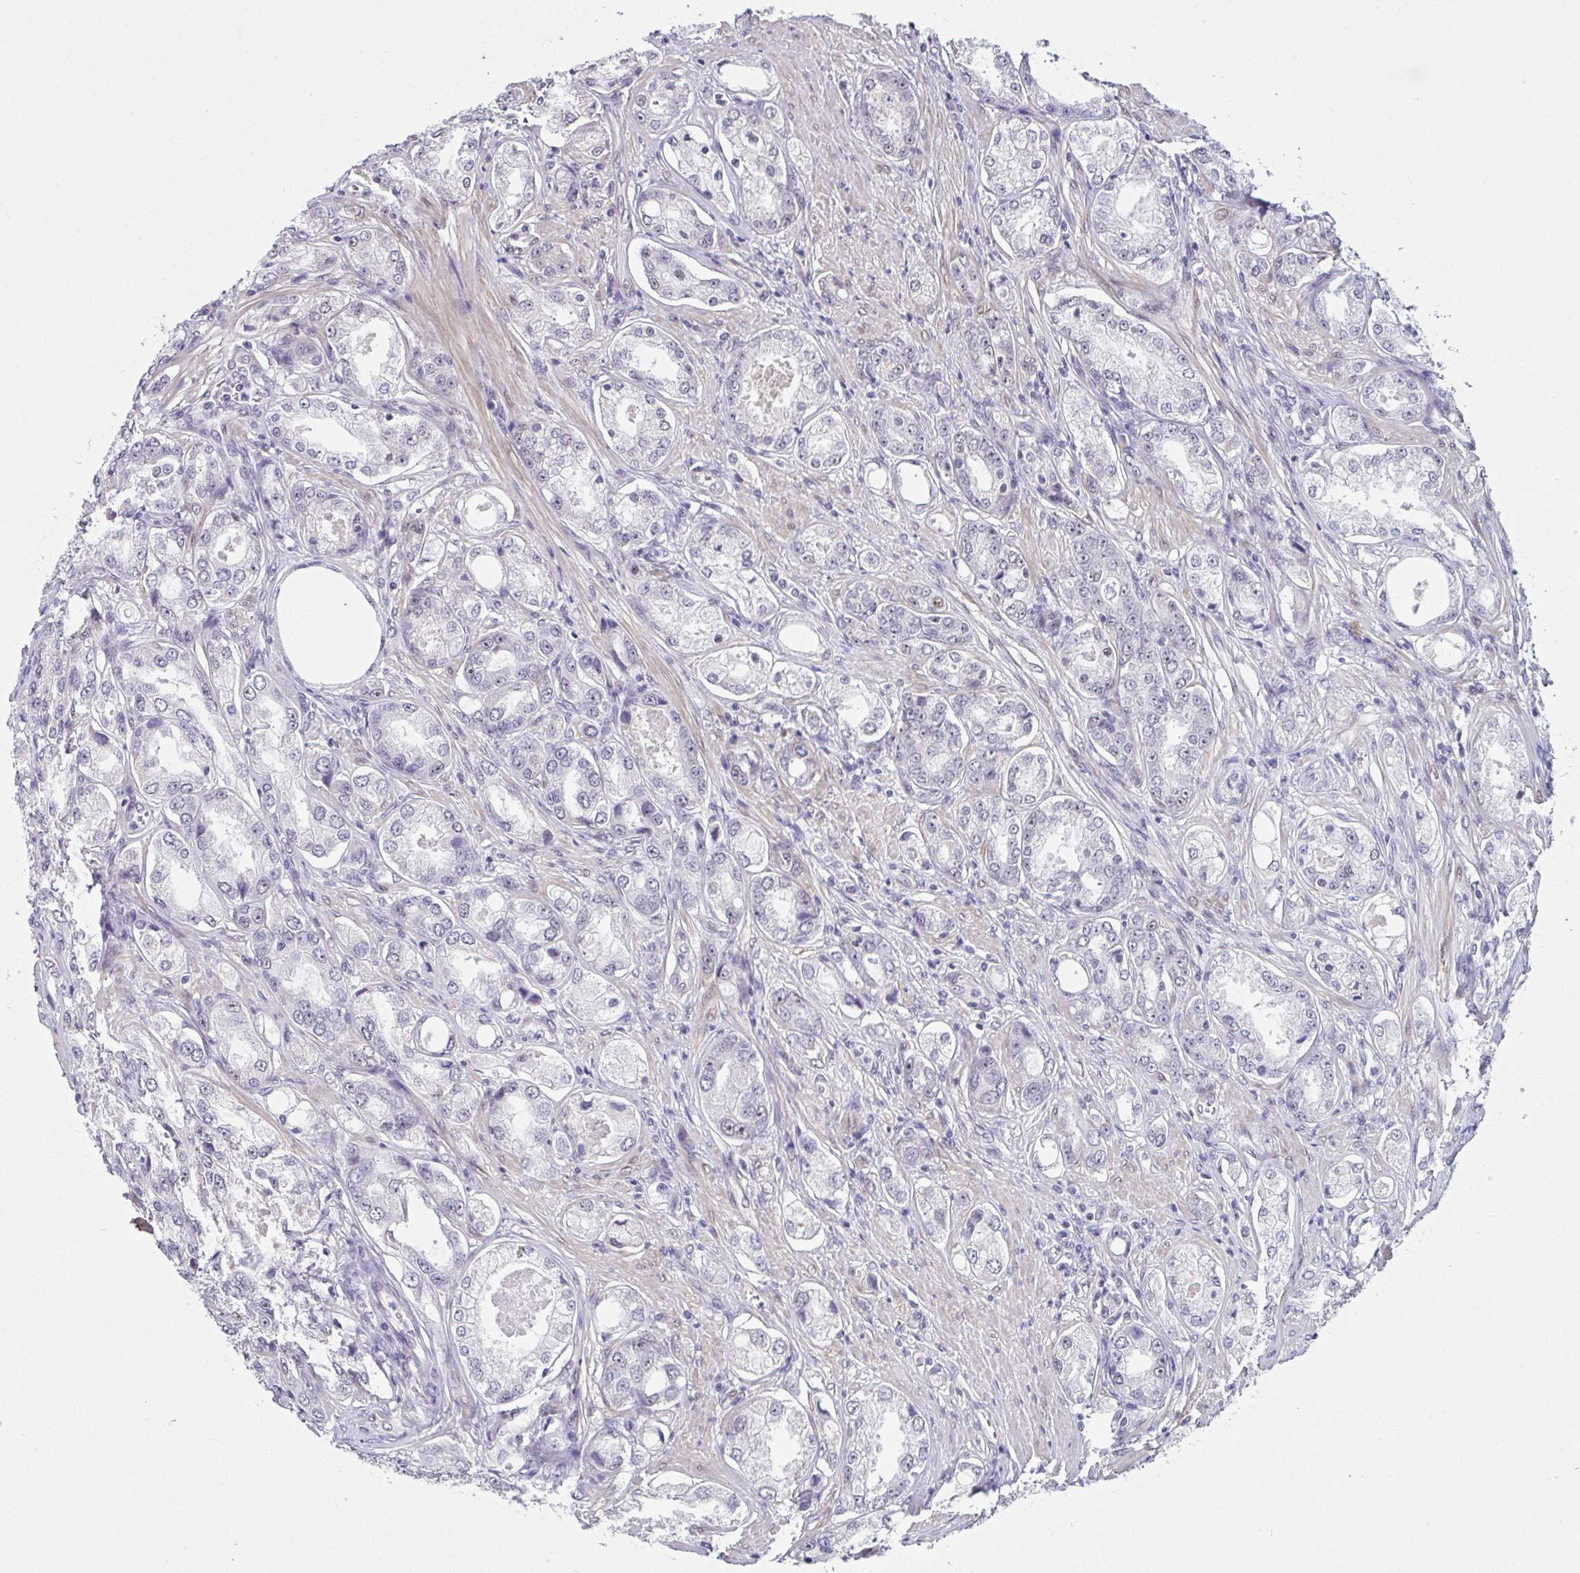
{"staining": {"intensity": "negative", "quantity": "none", "location": "none"}, "tissue": "prostate cancer", "cell_type": "Tumor cells", "image_type": "cancer", "snomed": [{"axis": "morphology", "description": "Adenocarcinoma, Low grade"}, {"axis": "topography", "description": "Prostate"}], "caption": "Immunohistochemical staining of human prostate cancer (adenocarcinoma (low-grade)) reveals no significant positivity in tumor cells.", "gene": "RBBP6", "patient": {"sex": "male", "age": 68}}